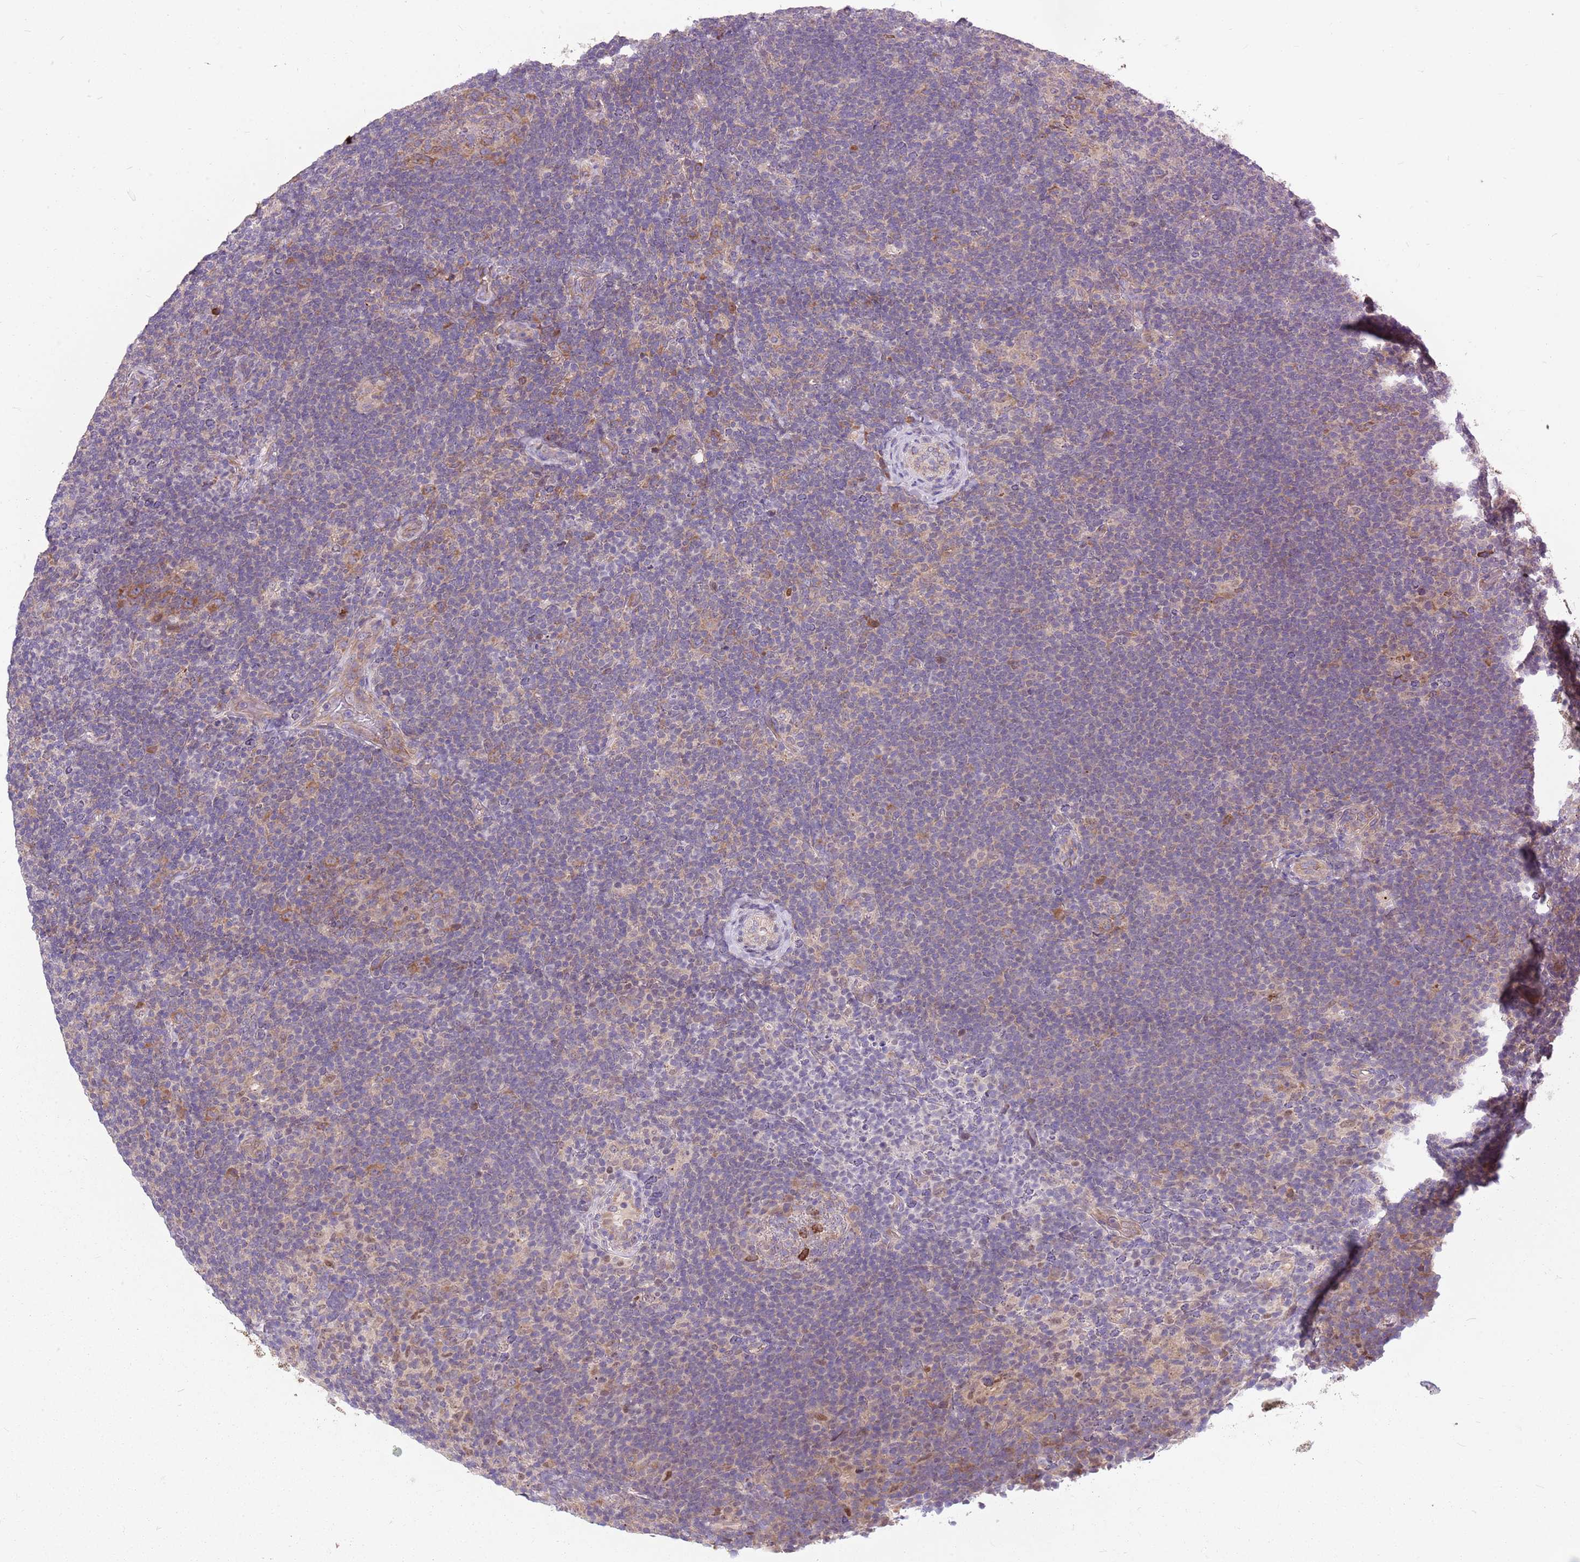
{"staining": {"intensity": "weak", "quantity": "25%-75%", "location": "cytoplasmic/membranous,nuclear"}, "tissue": "lymphoma", "cell_type": "Tumor cells", "image_type": "cancer", "snomed": [{"axis": "morphology", "description": "Hodgkin's disease, NOS"}, {"axis": "topography", "description": "Lymph node"}], "caption": "Immunohistochemical staining of human lymphoma shows low levels of weak cytoplasmic/membranous and nuclear staining in approximately 25%-75% of tumor cells. (Brightfield microscopy of DAB IHC at high magnification).", "gene": "PPP1R27", "patient": {"sex": "female", "age": 57}}